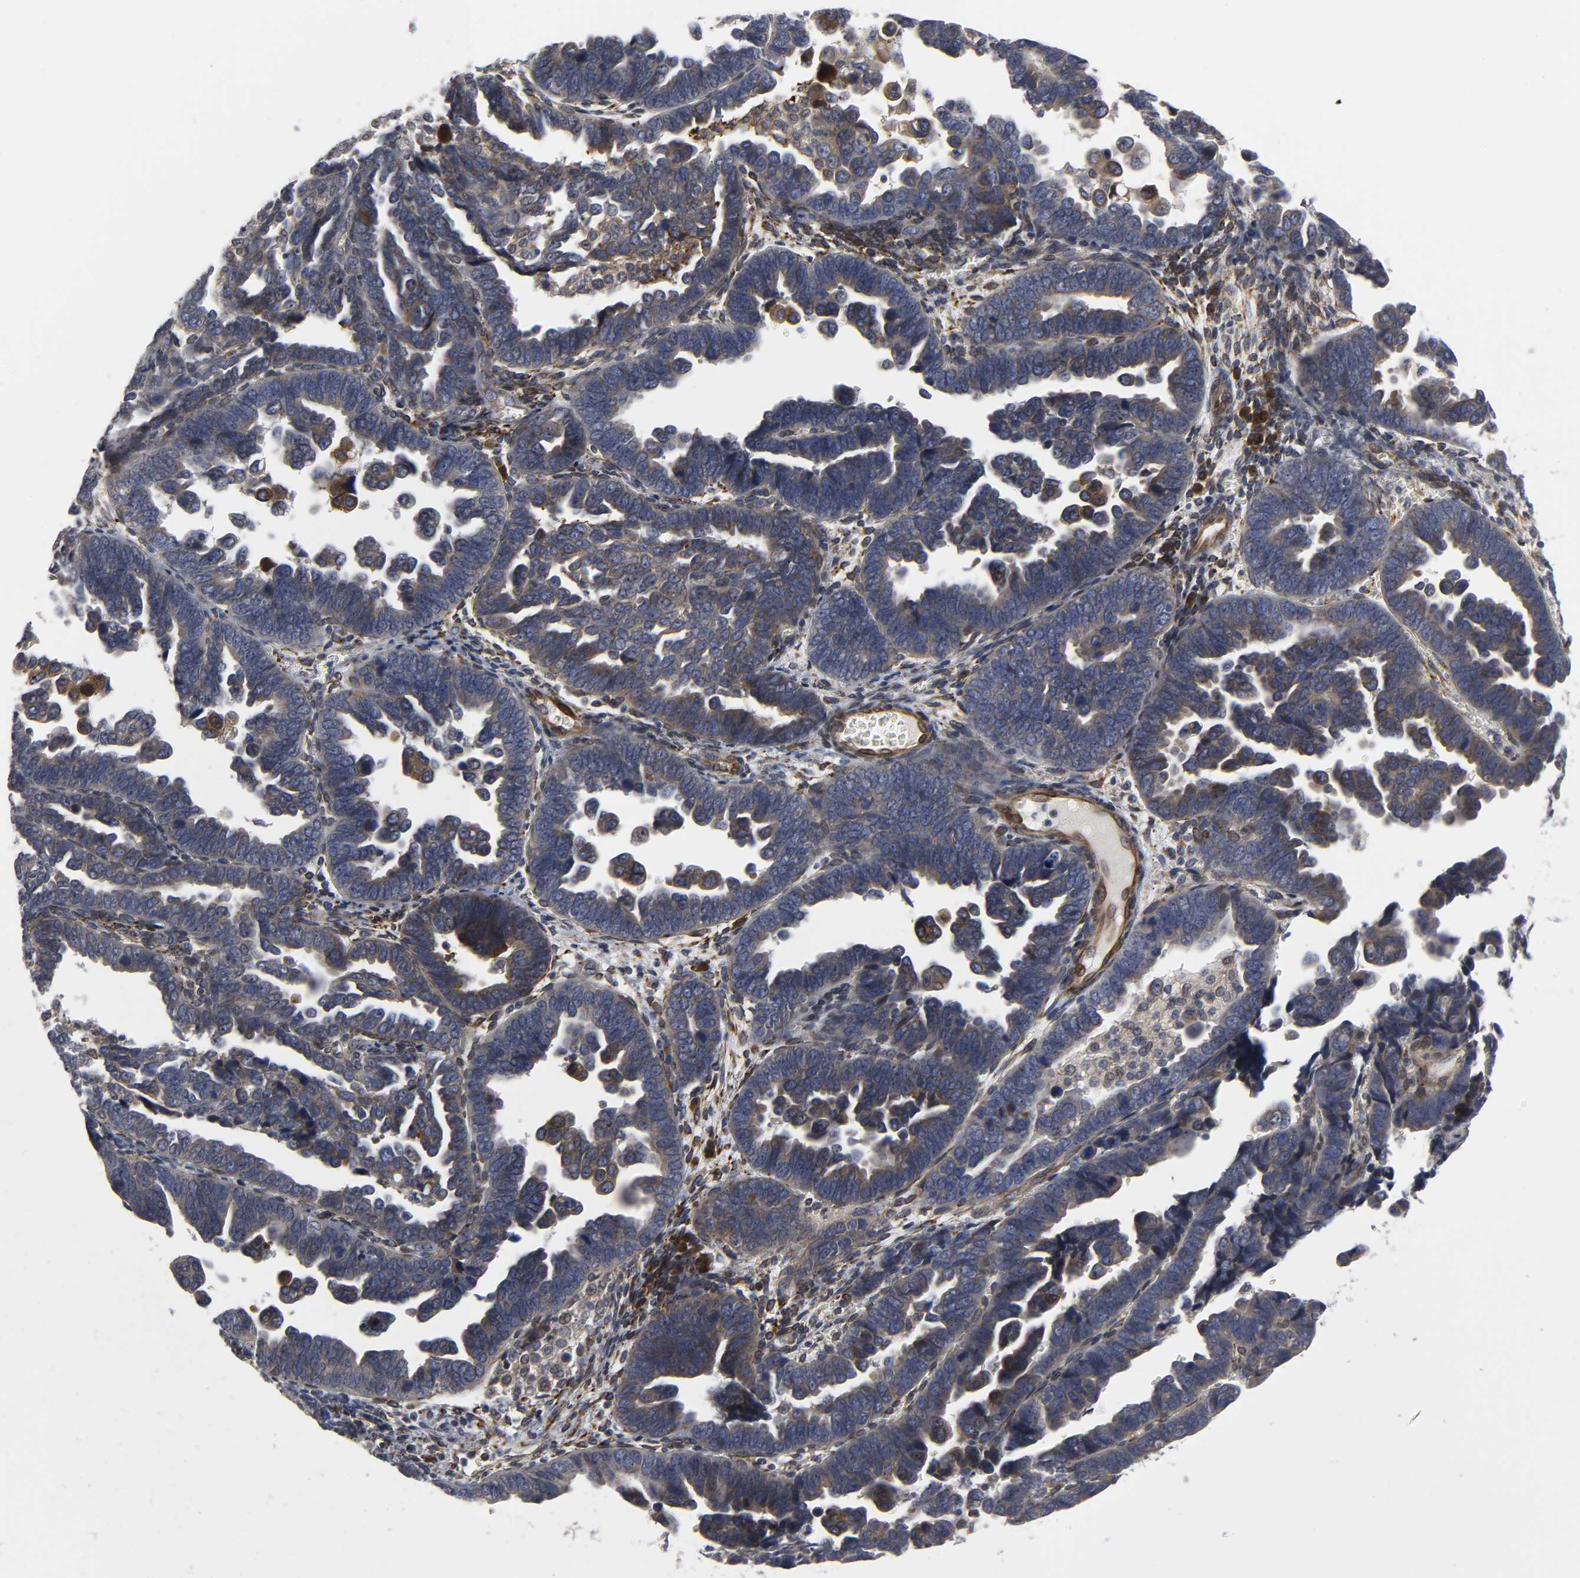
{"staining": {"intensity": "moderate", "quantity": "25%-75%", "location": "cytoplasmic/membranous"}, "tissue": "endometrial cancer", "cell_type": "Tumor cells", "image_type": "cancer", "snomed": [{"axis": "morphology", "description": "Adenocarcinoma, NOS"}, {"axis": "topography", "description": "Endometrium"}], "caption": "A micrograph of endometrial cancer stained for a protein exhibits moderate cytoplasmic/membranous brown staining in tumor cells.", "gene": "ASB6", "patient": {"sex": "female", "age": 75}}